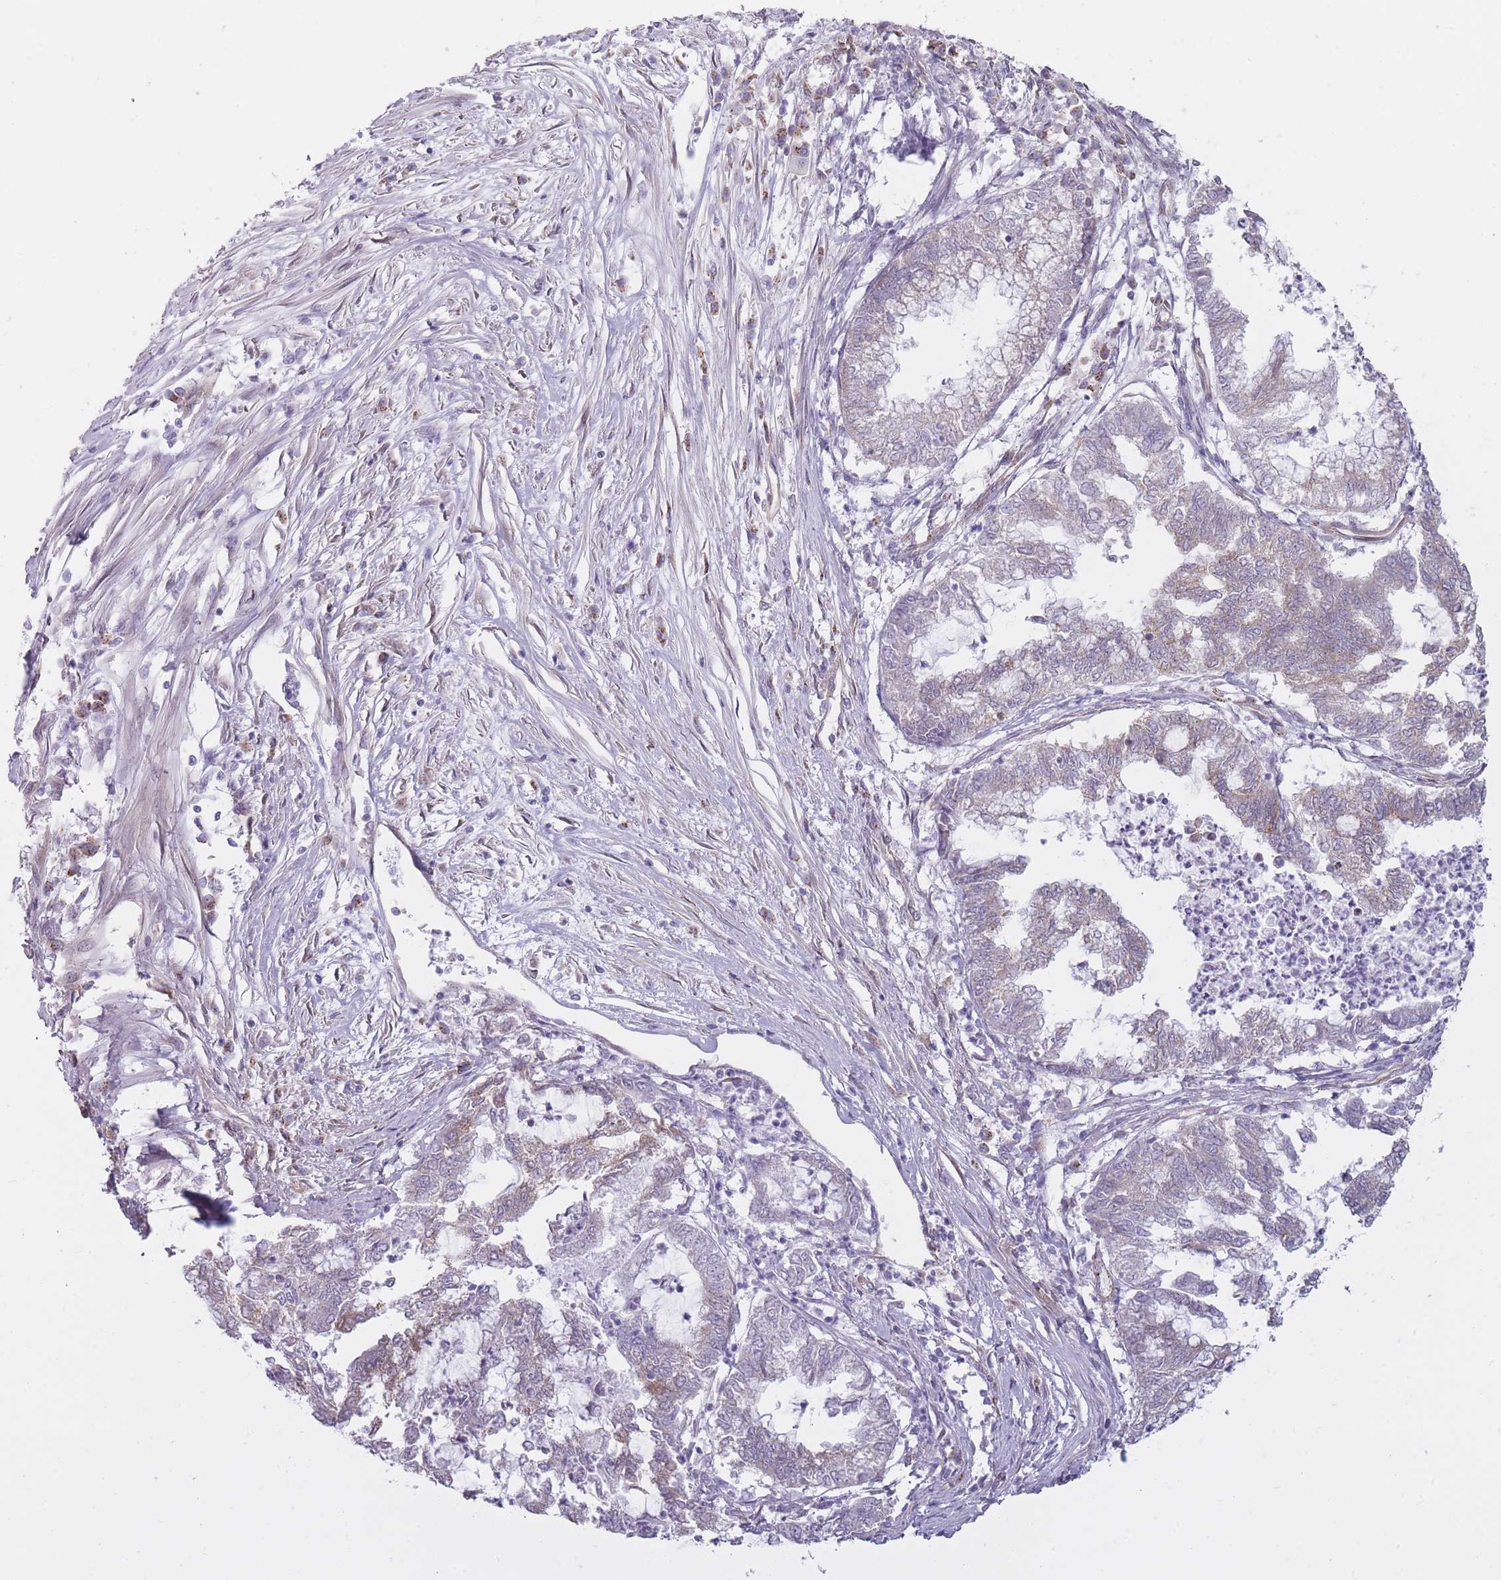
{"staining": {"intensity": "weak", "quantity": "<25%", "location": "cytoplasmic/membranous"}, "tissue": "endometrial cancer", "cell_type": "Tumor cells", "image_type": "cancer", "snomed": [{"axis": "morphology", "description": "Adenocarcinoma, NOS"}, {"axis": "topography", "description": "Endometrium"}], "caption": "Immunohistochemical staining of endometrial cancer (adenocarcinoma) displays no significant positivity in tumor cells.", "gene": "PGRMC2", "patient": {"sex": "female", "age": 79}}